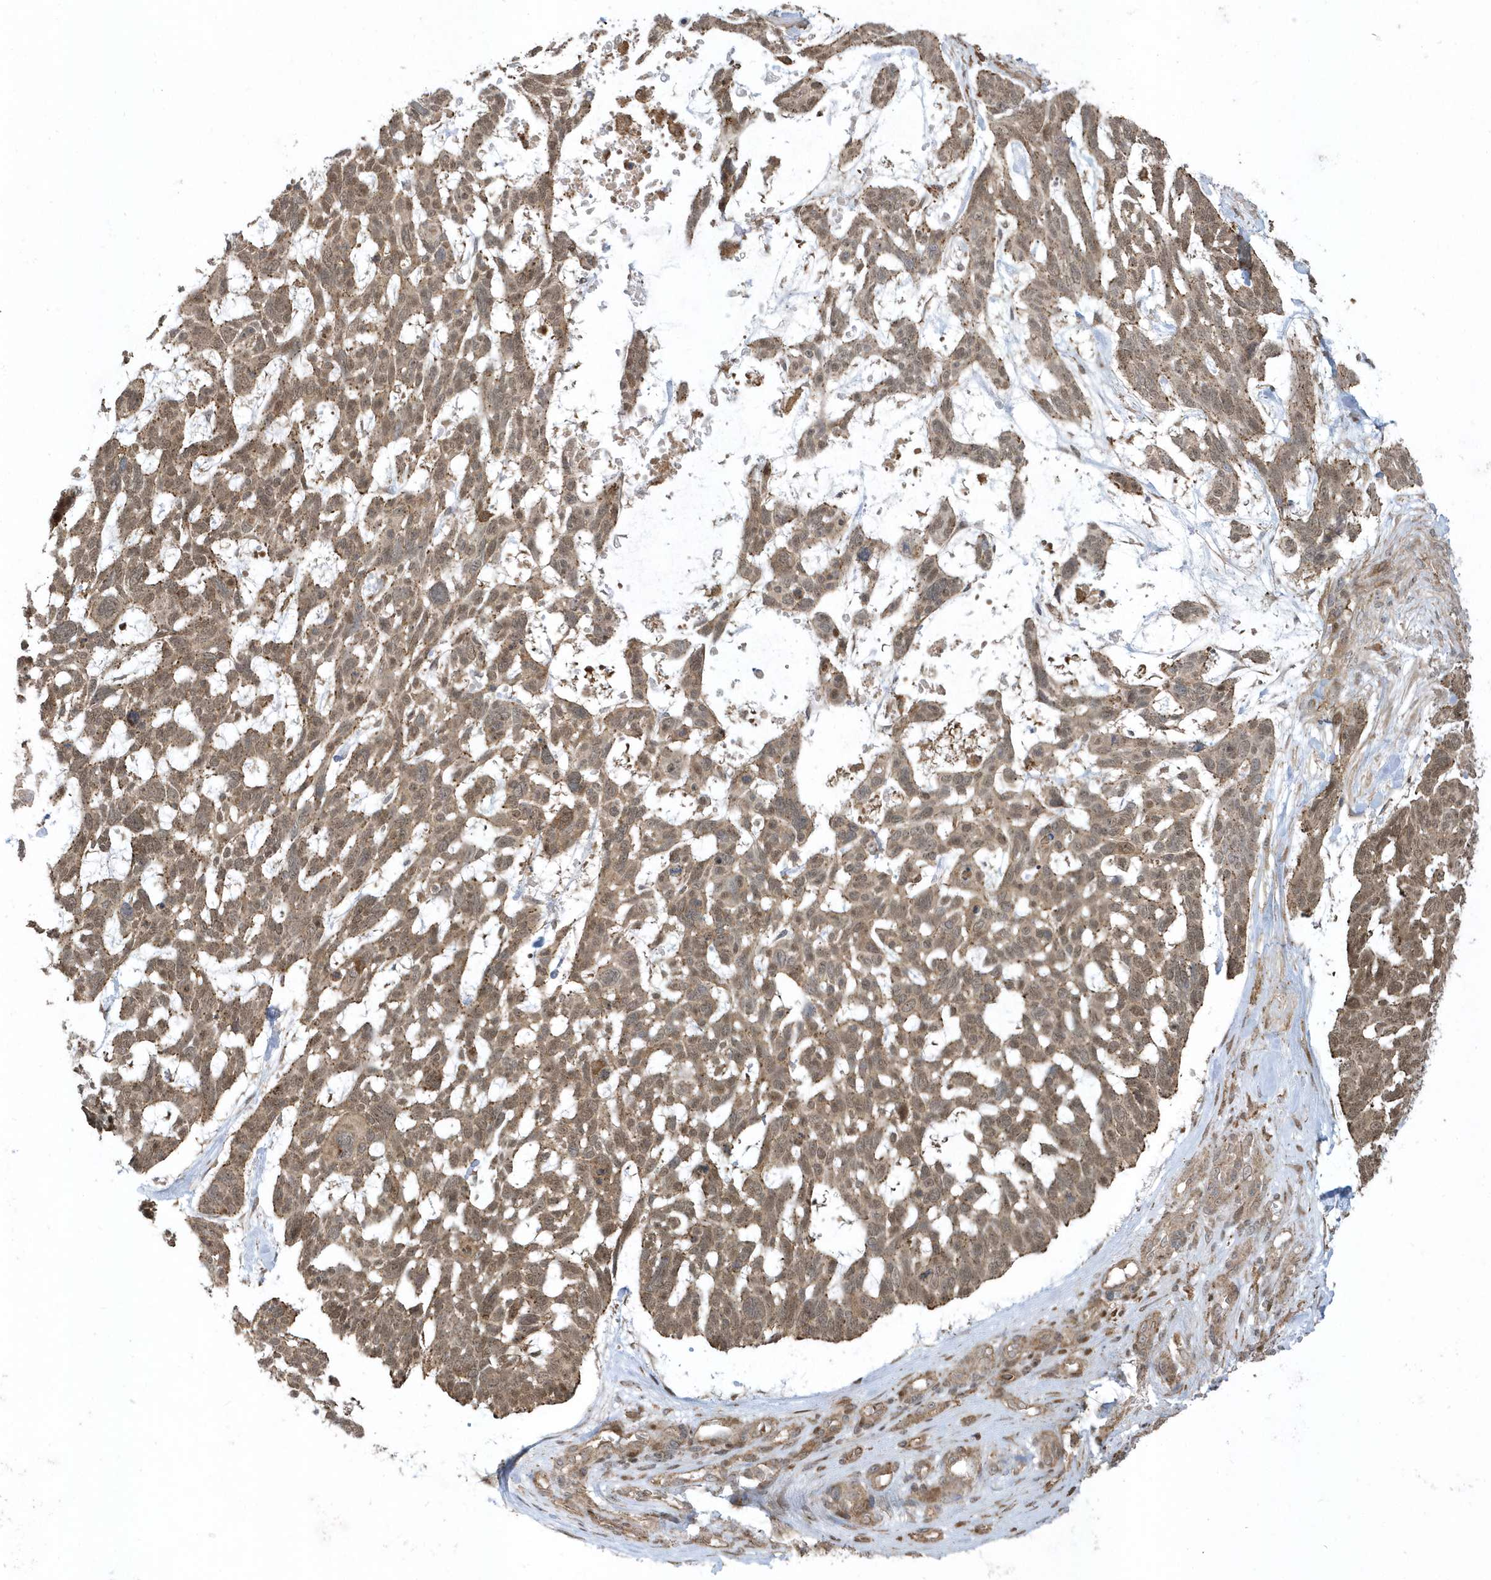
{"staining": {"intensity": "moderate", "quantity": ">75%", "location": "cytoplasmic/membranous,nuclear"}, "tissue": "skin cancer", "cell_type": "Tumor cells", "image_type": "cancer", "snomed": [{"axis": "morphology", "description": "Basal cell carcinoma"}, {"axis": "topography", "description": "Skin"}], "caption": "Skin cancer stained for a protein (brown) reveals moderate cytoplasmic/membranous and nuclear positive expression in about >75% of tumor cells.", "gene": "STAMBP", "patient": {"sex": "male", "age": 88}}